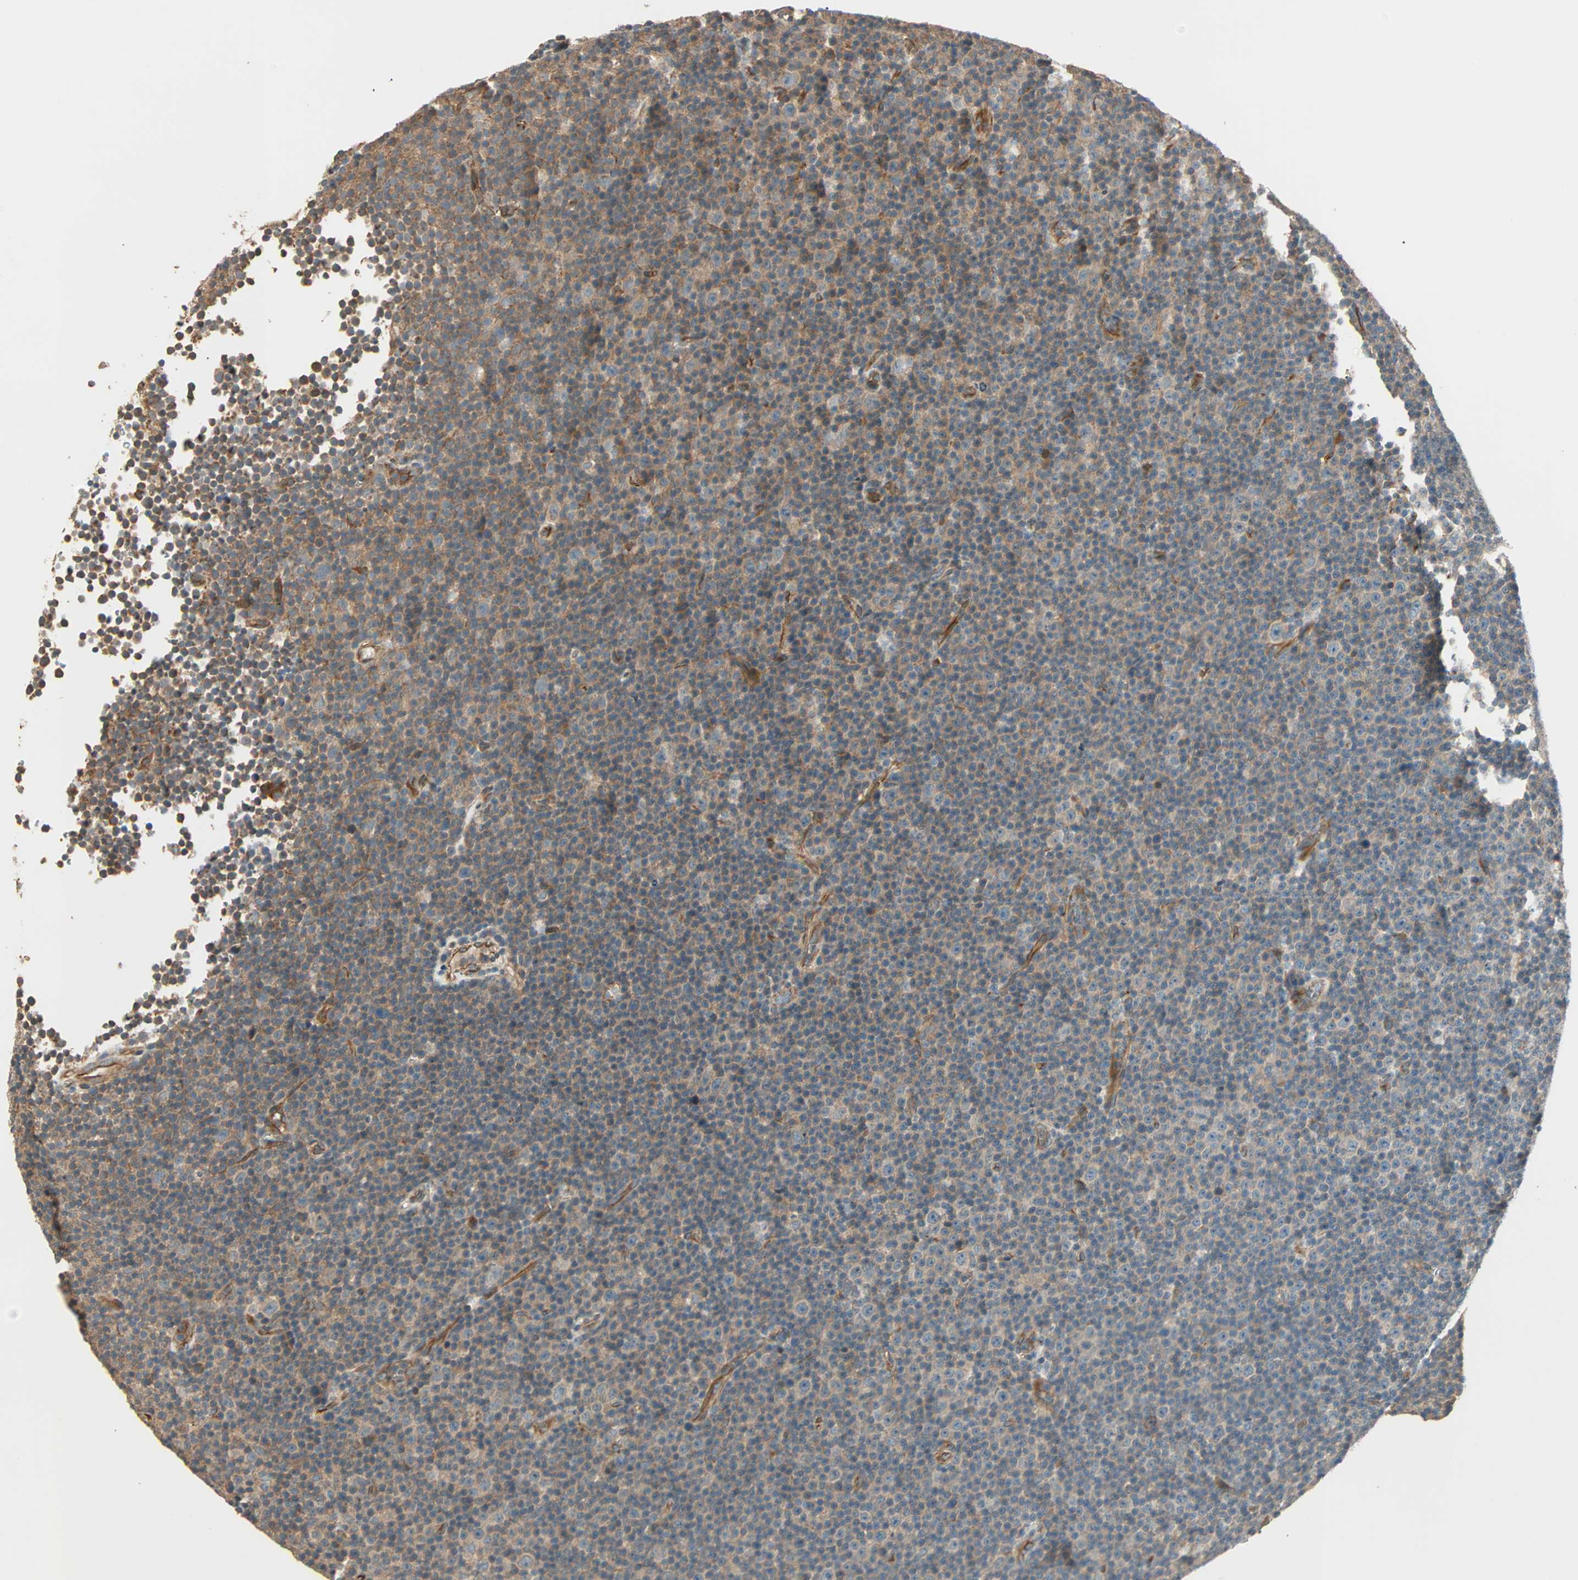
{"staining": {"intensity": "weak", "quantity": ">75%", "location": "cytoplasmic/membranous"}, "tissue": "lymphoma", "cell_type": "Tumor cells", "image_type": "cancer", "snomed": [{"axis": "morphology", "description": "Malignant lymphoma, non-Hodgkin's type, Low grade"}, {"axis": "topography", "description": "Lymph node"}], "caption": "Tumor cells exhibit weak cytoplasmic/membranous positivity in about >75% of cells in lymphoma.", "gene": "GALK1", "patient": {"sex": "female", "age": 67}}